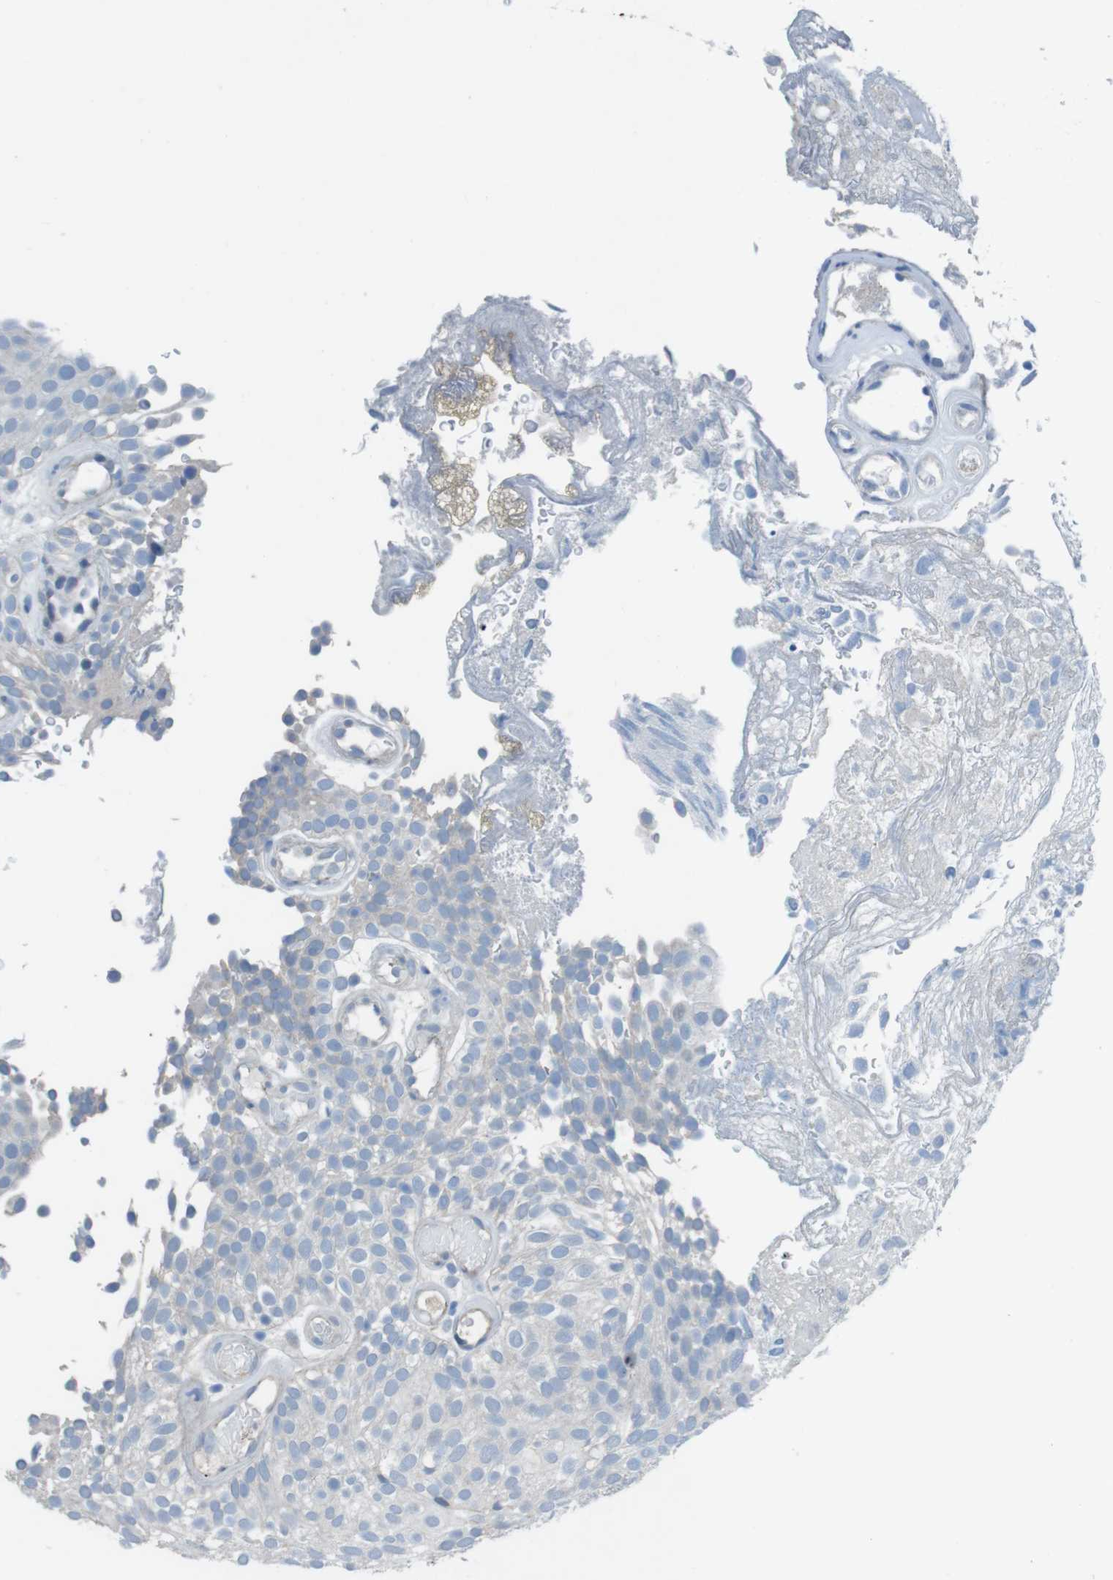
{"staining": {"intensity": "negative", "quantity": "none", "location": "none"}, "tissue": "urothelial cancer", "cell_type": "Tumor cells", "image_type": "cancer", "snomed": [{"axis": "morphology", "description": "Urothelial carcinoma, Low grade"}, {"axis": "topography", "description": "Urinary bladder"}], "caption": "Immunohistochemistry (IHC) of human low-grade urothelial carcinoma shows no staining in tumor cells.", "gene": "CYP2C8", "patient": {"sex": "male", "age": 78}}